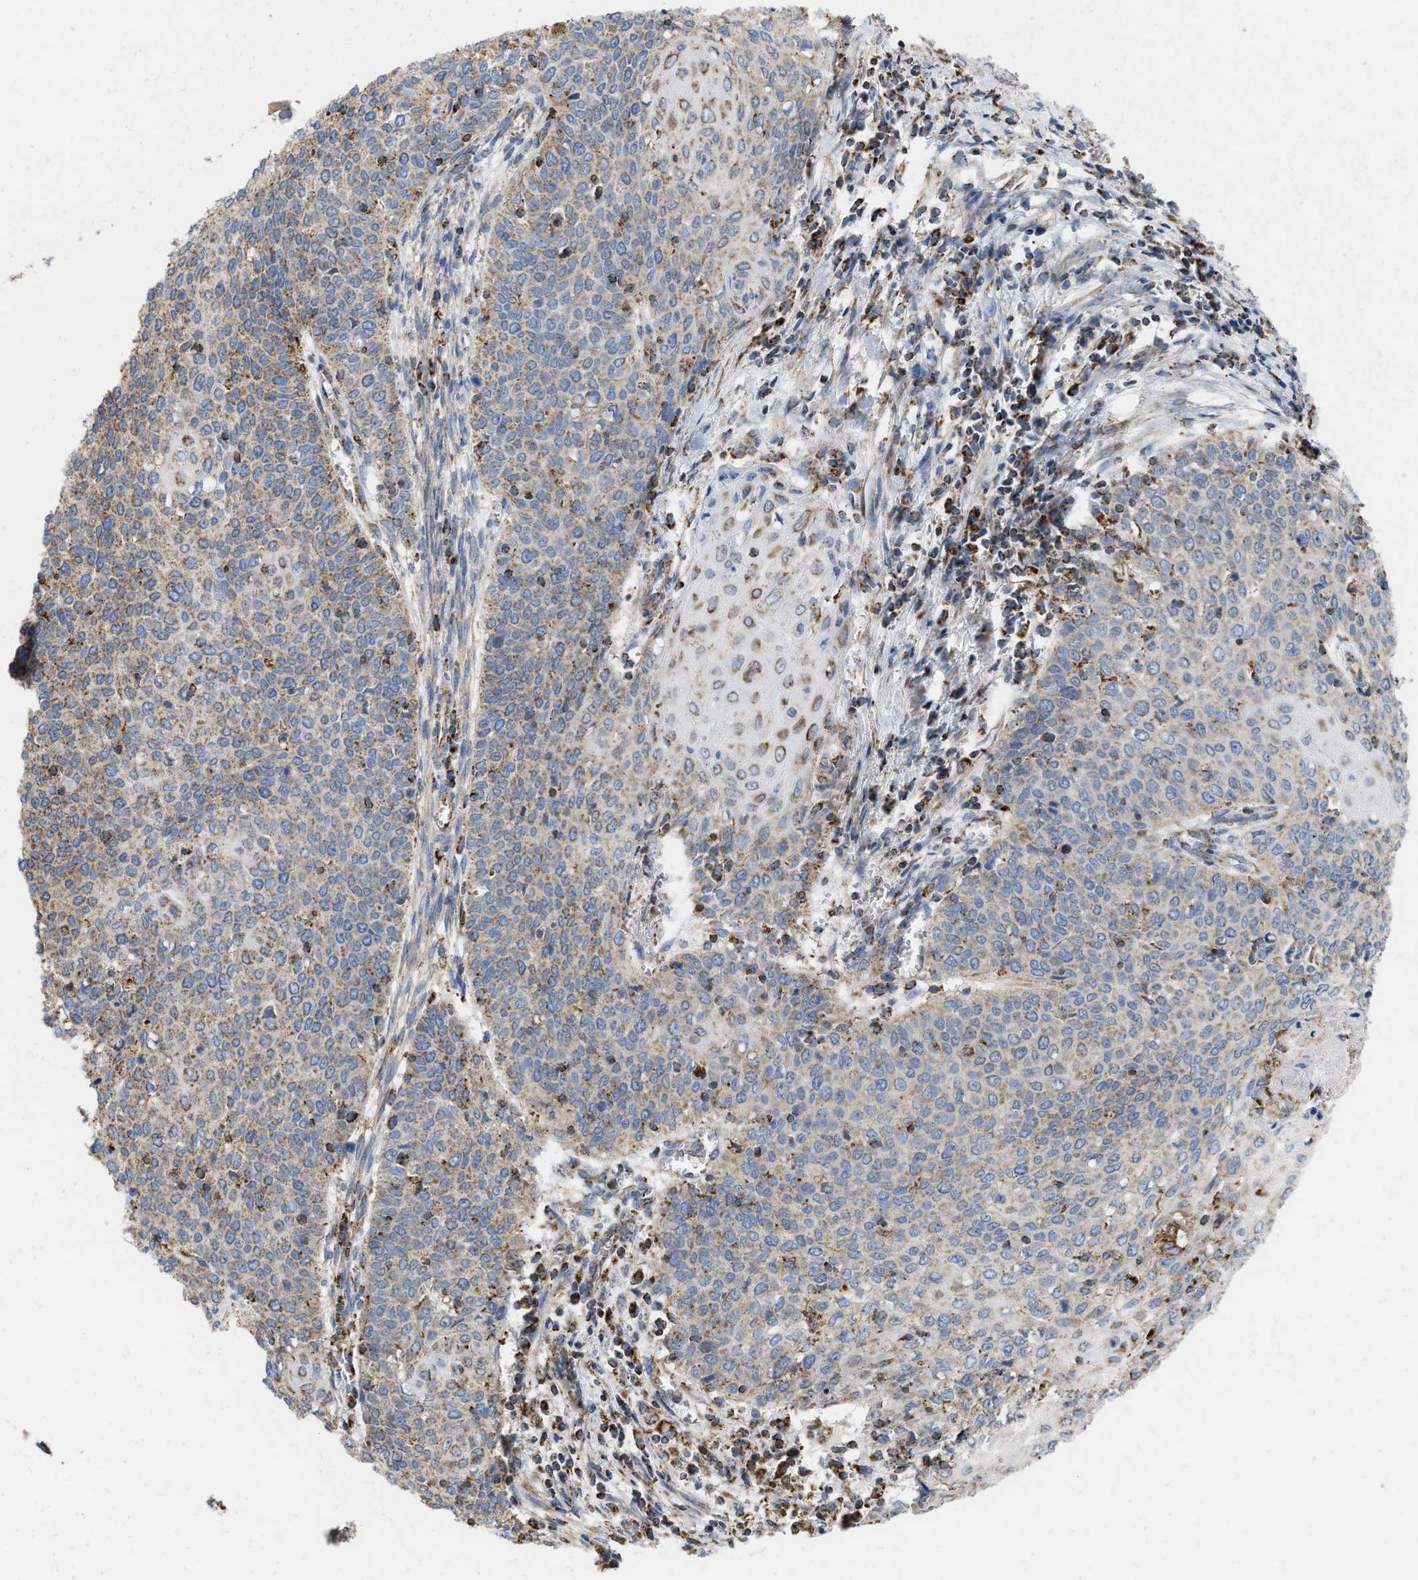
{"staining": {"intensity": "moderate", "quantity": ">75%", "location": "cytoplasmic/membranous"}, "tissue": "cervical cancer", "cell_type": "Tumor cells", "image_type": "cancer", "snomed": [{"axis": "morphology", "description": "Squamous cell carcinoma, NOS"}, {"axis": "topography", "description": "Cervix"}], "caption": "Cervical squamous cell carcinoma was stained to show a protein in brown. There is medium levels of moderate cytoplasmic/membranous staining in about >75% of tumor cells.", "gene": "GRB10", "patient": {"sex": "female", "age": 39}}